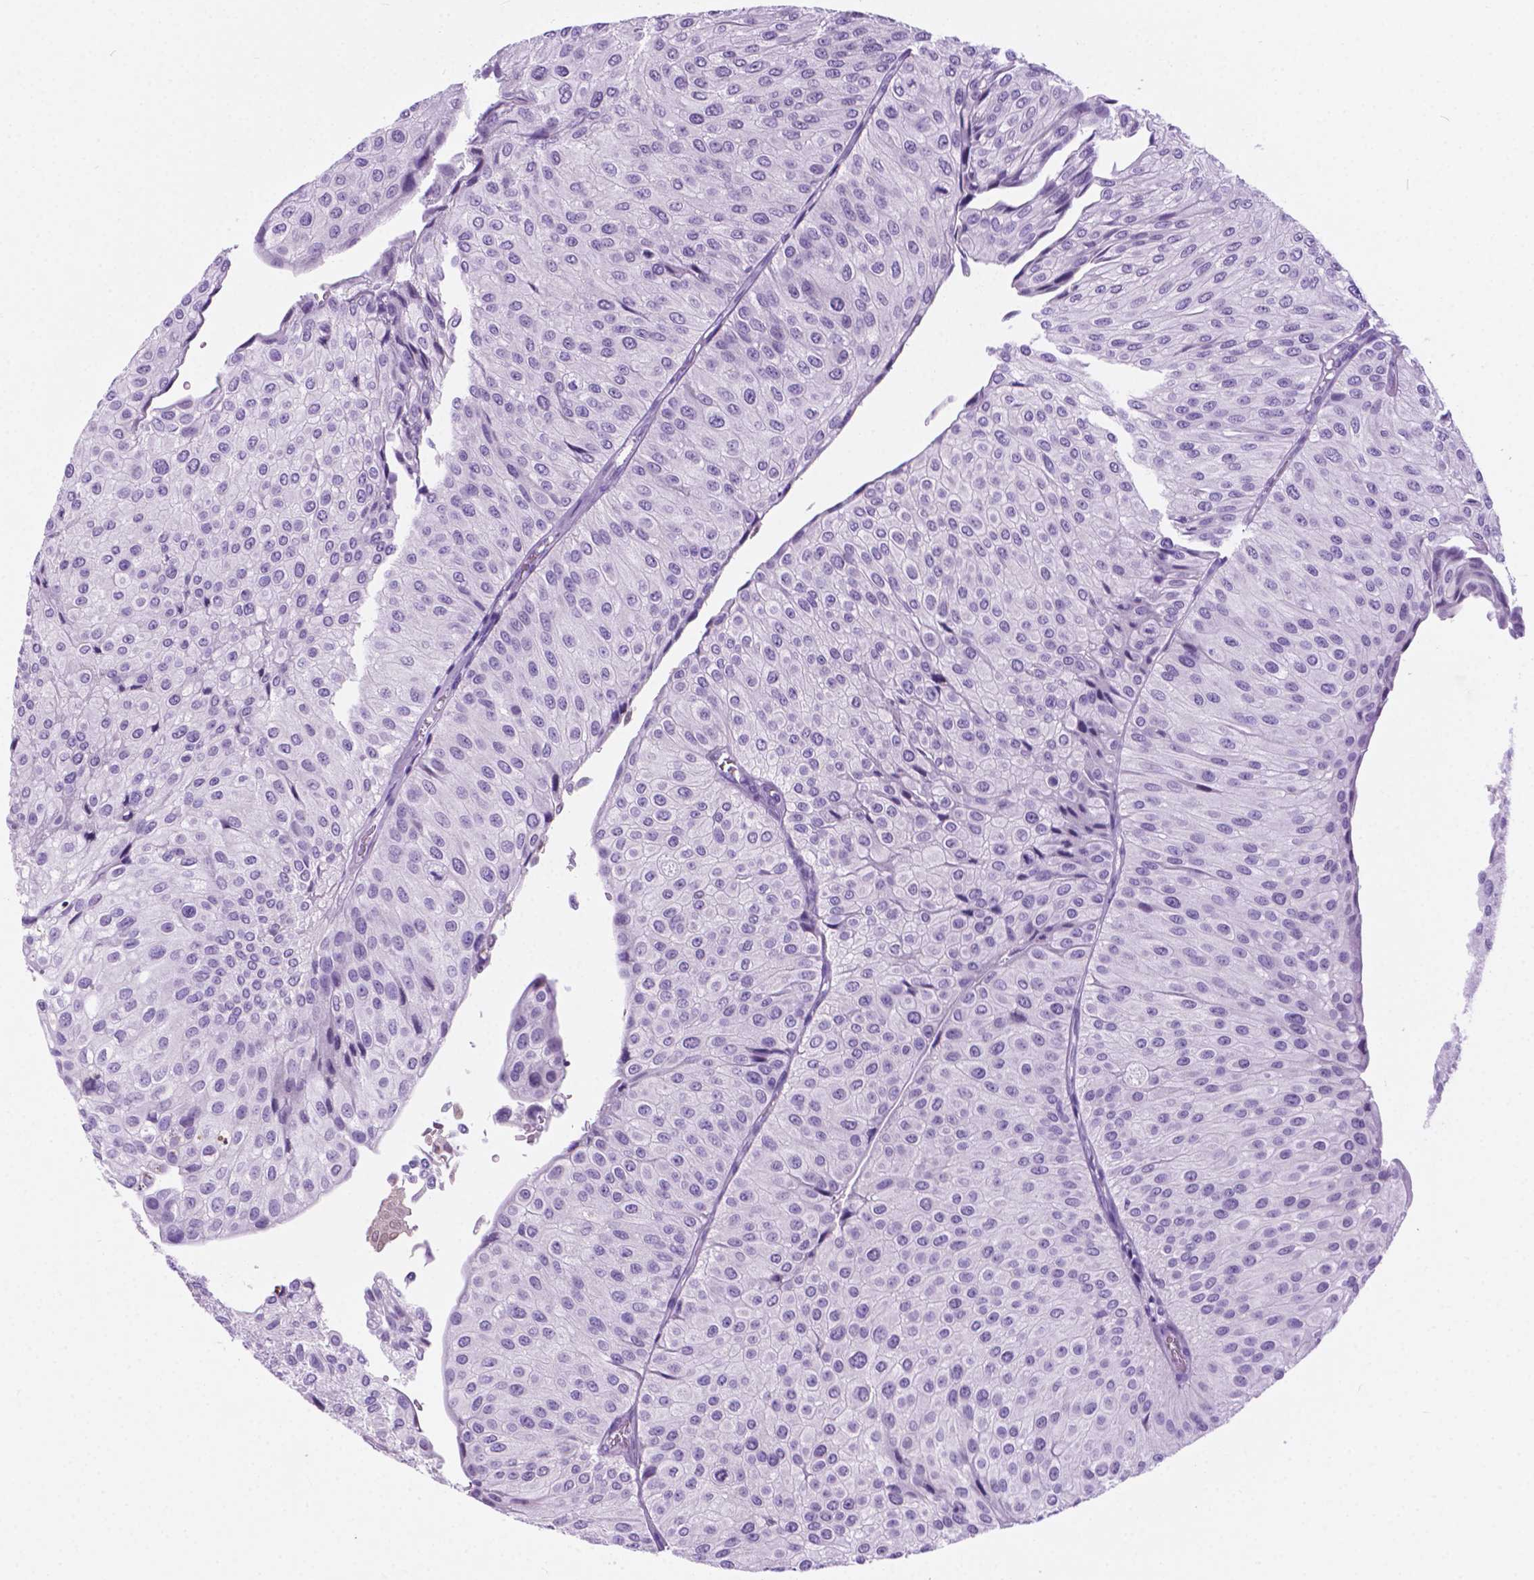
{"staining": {"intensity": "negative", "quantity": "none", "location": "none"}, "tissue": "urothelial cancer", "cell_type": "Tumor cells", "image_type": "cancer", "snomed": [{"axis": "morphology", "description": "Urothelial carcinoma, NOS"}, {"axis": "topography", "description": "Urinary bladder"}], "caption": "Protein analysis of transitional cell carcinoma displays no significant staining in tumor cells. The staining is performed using DAB brown chromogen with nuclei counter-stained in using hematoxylin.", "gene": "ARMS2", "patient": {"sex": "male", "age": 67}}